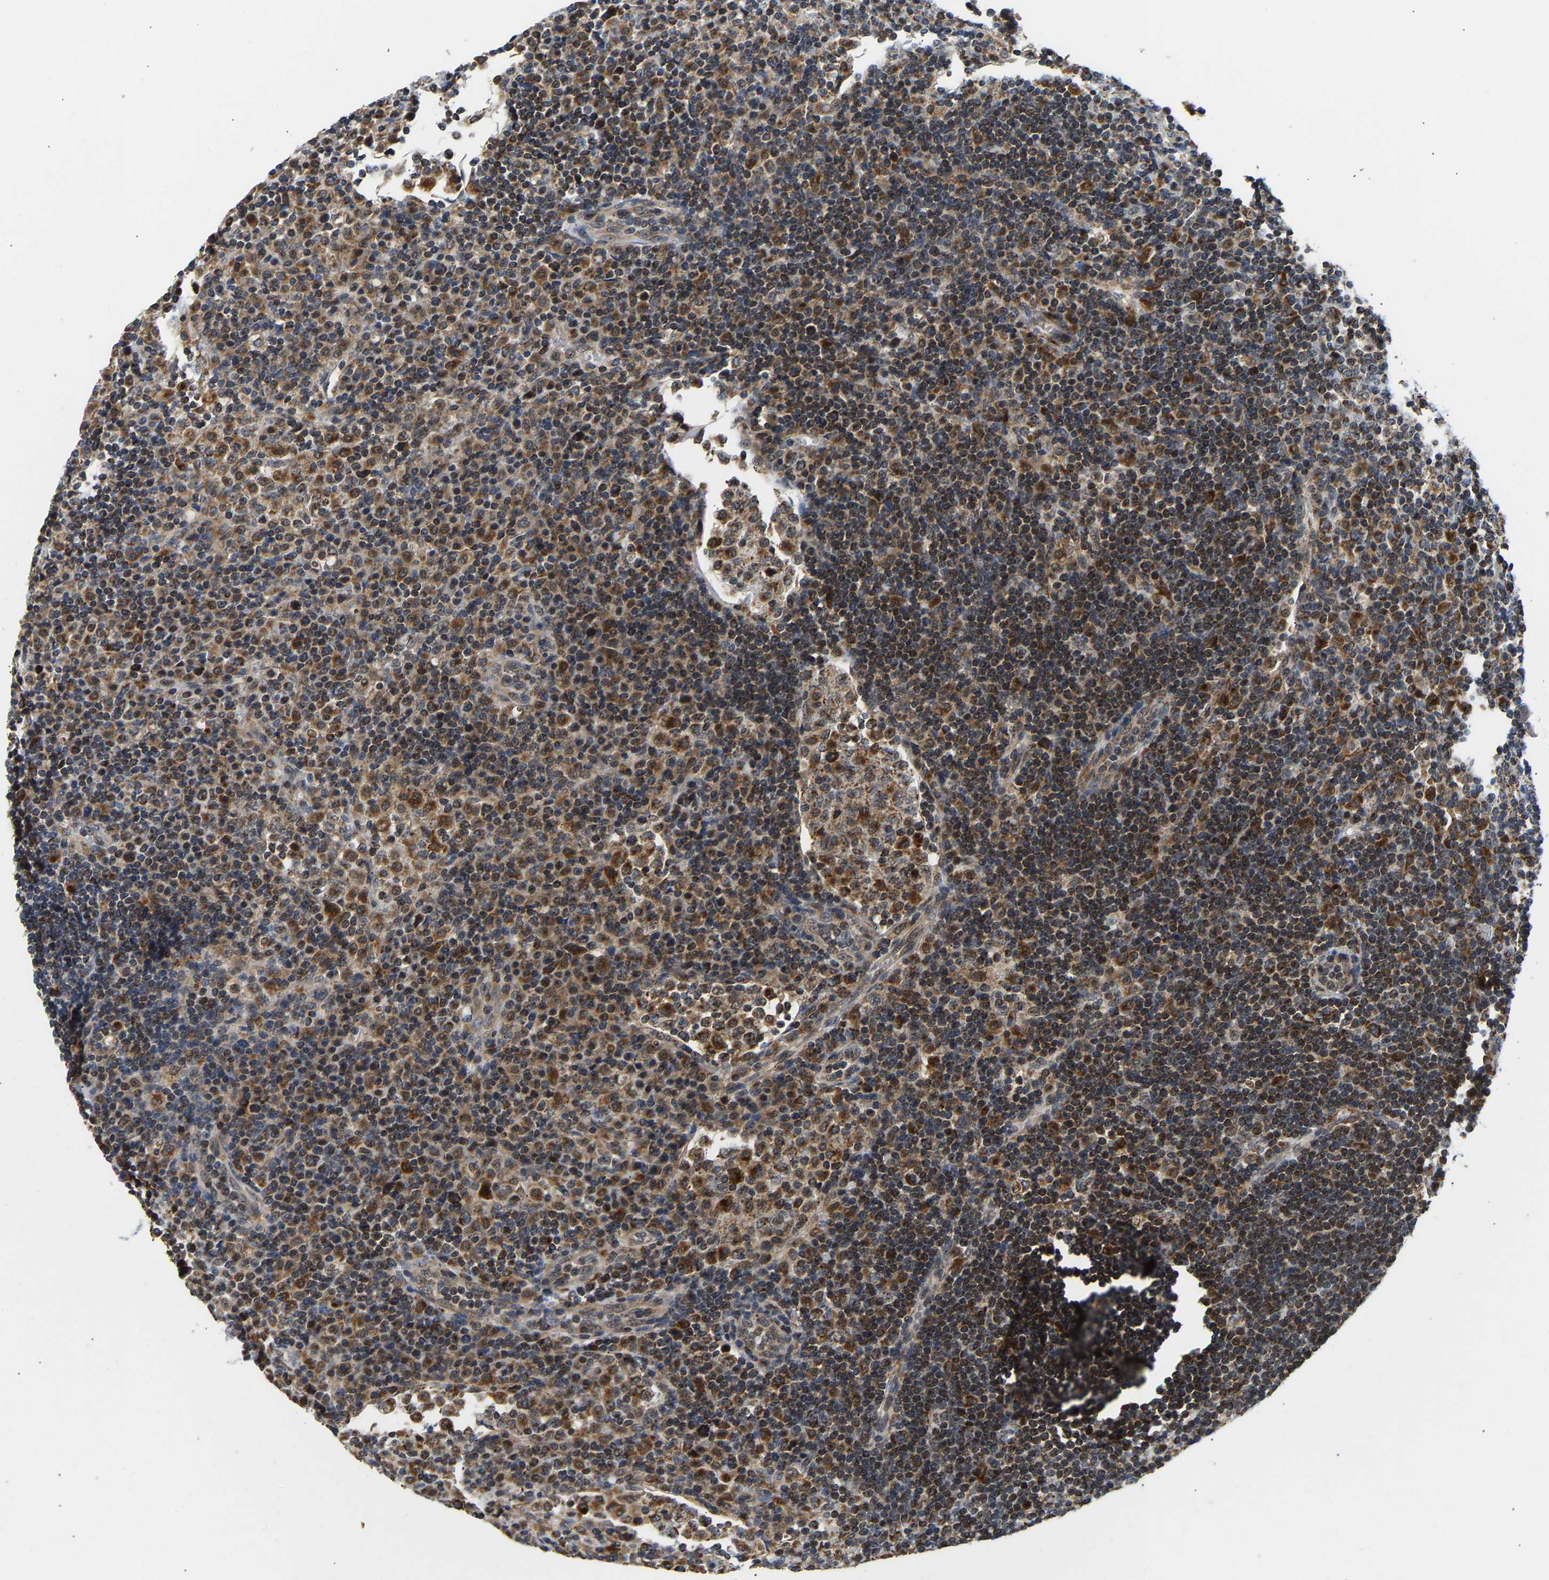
{"staining": {"intensity": "moderate", "quantity": ">75%", "location": "cytoplasmic/membranous"}, "tissue": "lymph node", "cell_type": "Non-germinal center cells", "image_type": "normal", "snomed": [{"axis": "morphology", "description": "Normal tissue, NOS"}, {"axis": "topography", "description": "Lymph node"}], "caption": "Immunohistochemistry staining of normal lymph node, which exhibits medium levels of moderate cytoplasmic/membranous staining in about >75% of non-germinal center cells indicating moderate cytoplasmic/membranous protein positivity. The staining was performed using DAB (brown) for protein detection and nuclei were counterstained in hematoxylin (blue).", "gene": "GIMAP7", "patient": {"sex": "female", "age": 53}}